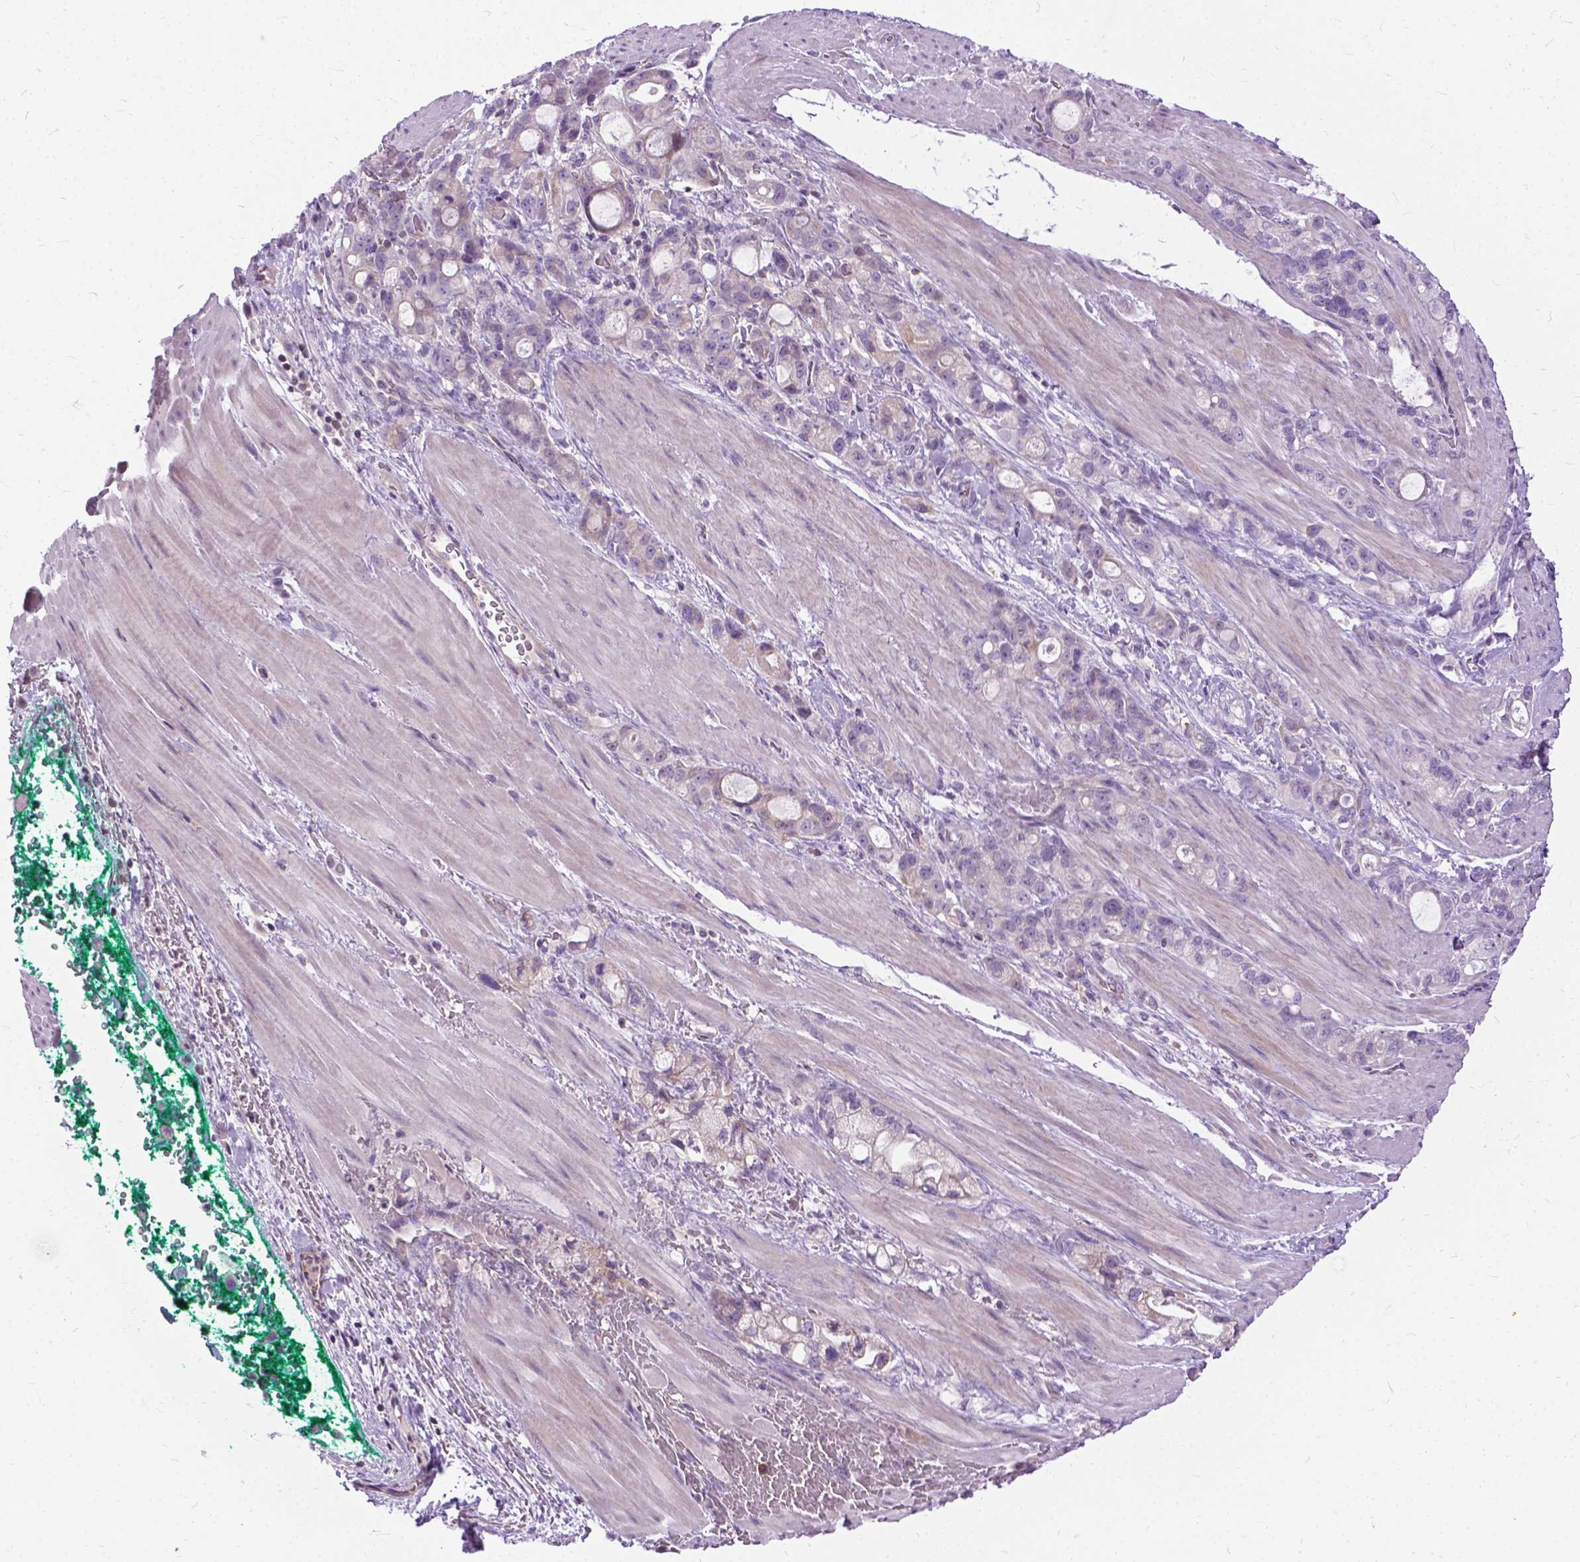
{"staining": {"intensity": "negative", "quantity": "none", "location": "none"}, "tissue": "stomach cancer", "cell_type": "Tumor cells", "image_type": "cancer", "snomed": [{"axis": "morphology", "description": "Adenocarcinoma, NOS"}, {"axis": "topography", "description": "Stomach"}], "caption": "This is a micrograph of IHC staining of stomach cancer (adenocarcinoma), which shows no staining in tumor cells. The staining was performed using DAB to visualize the protein expression in brown, while the nuclei were stained in blue with hematoxylin (Magnification: 20x).", "gene": "JAK3", "patient": {"sex": "male", "age": 63}}